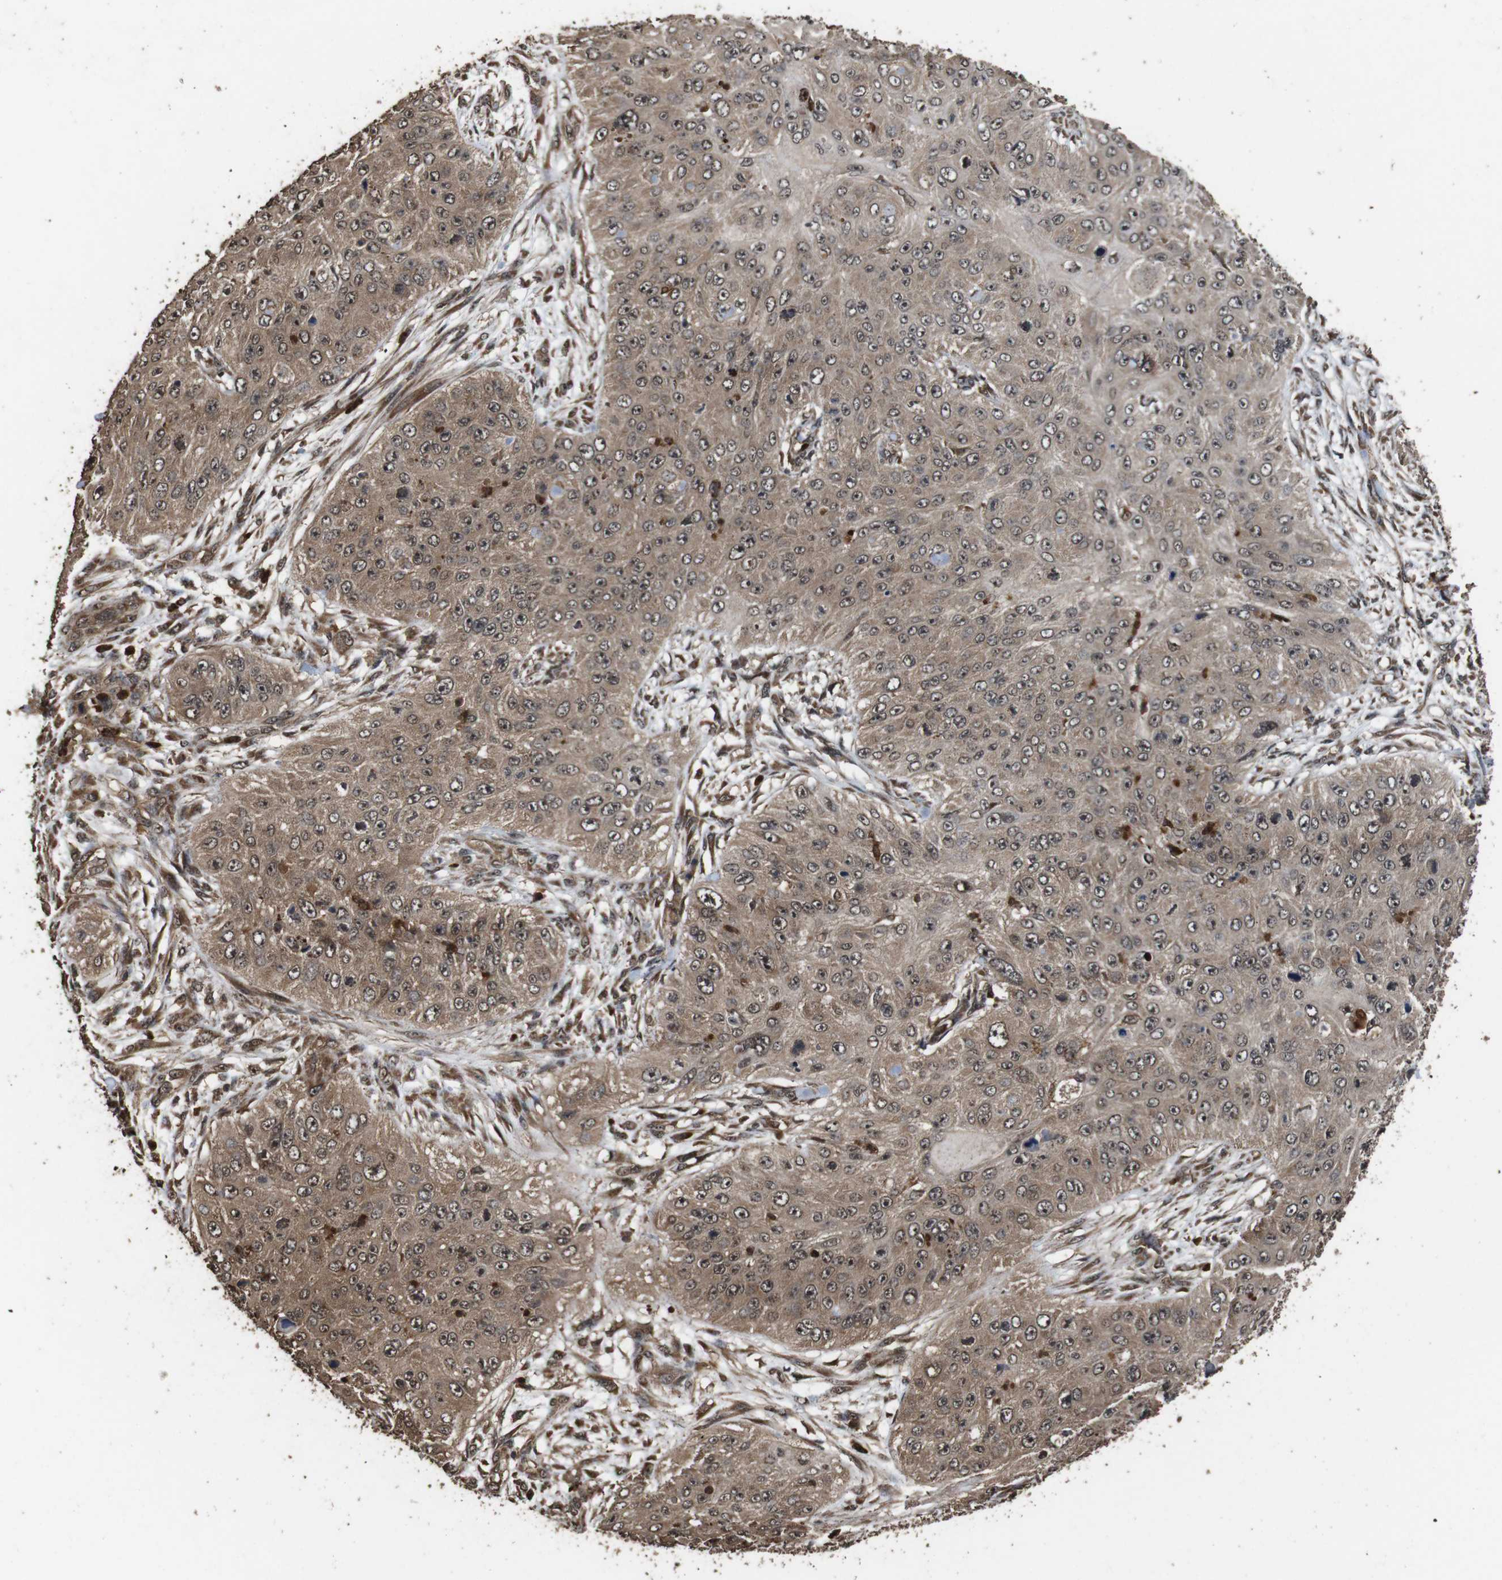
{"staining": {"intensity": "moderate", "quantity": ">75%", "location": "cytoplasmic/membranous"}, "tissue": "skin cancer", "cell_type": "Tumor cells", "image_type": "cancer", "snomed": [{"axis": "morphology", "description": "Squamous cell carcinoma, NOS"}, {"axis": "topography", "description": "Skin"}], "caption": "This is an image of IHC staining of skin squamous cell carcinoma, which shows moderate expression in the cytoplasmic/membranous of tumor cells.", "gene": "RRAS2", "patient": {"sex": "female", "age": 80}}